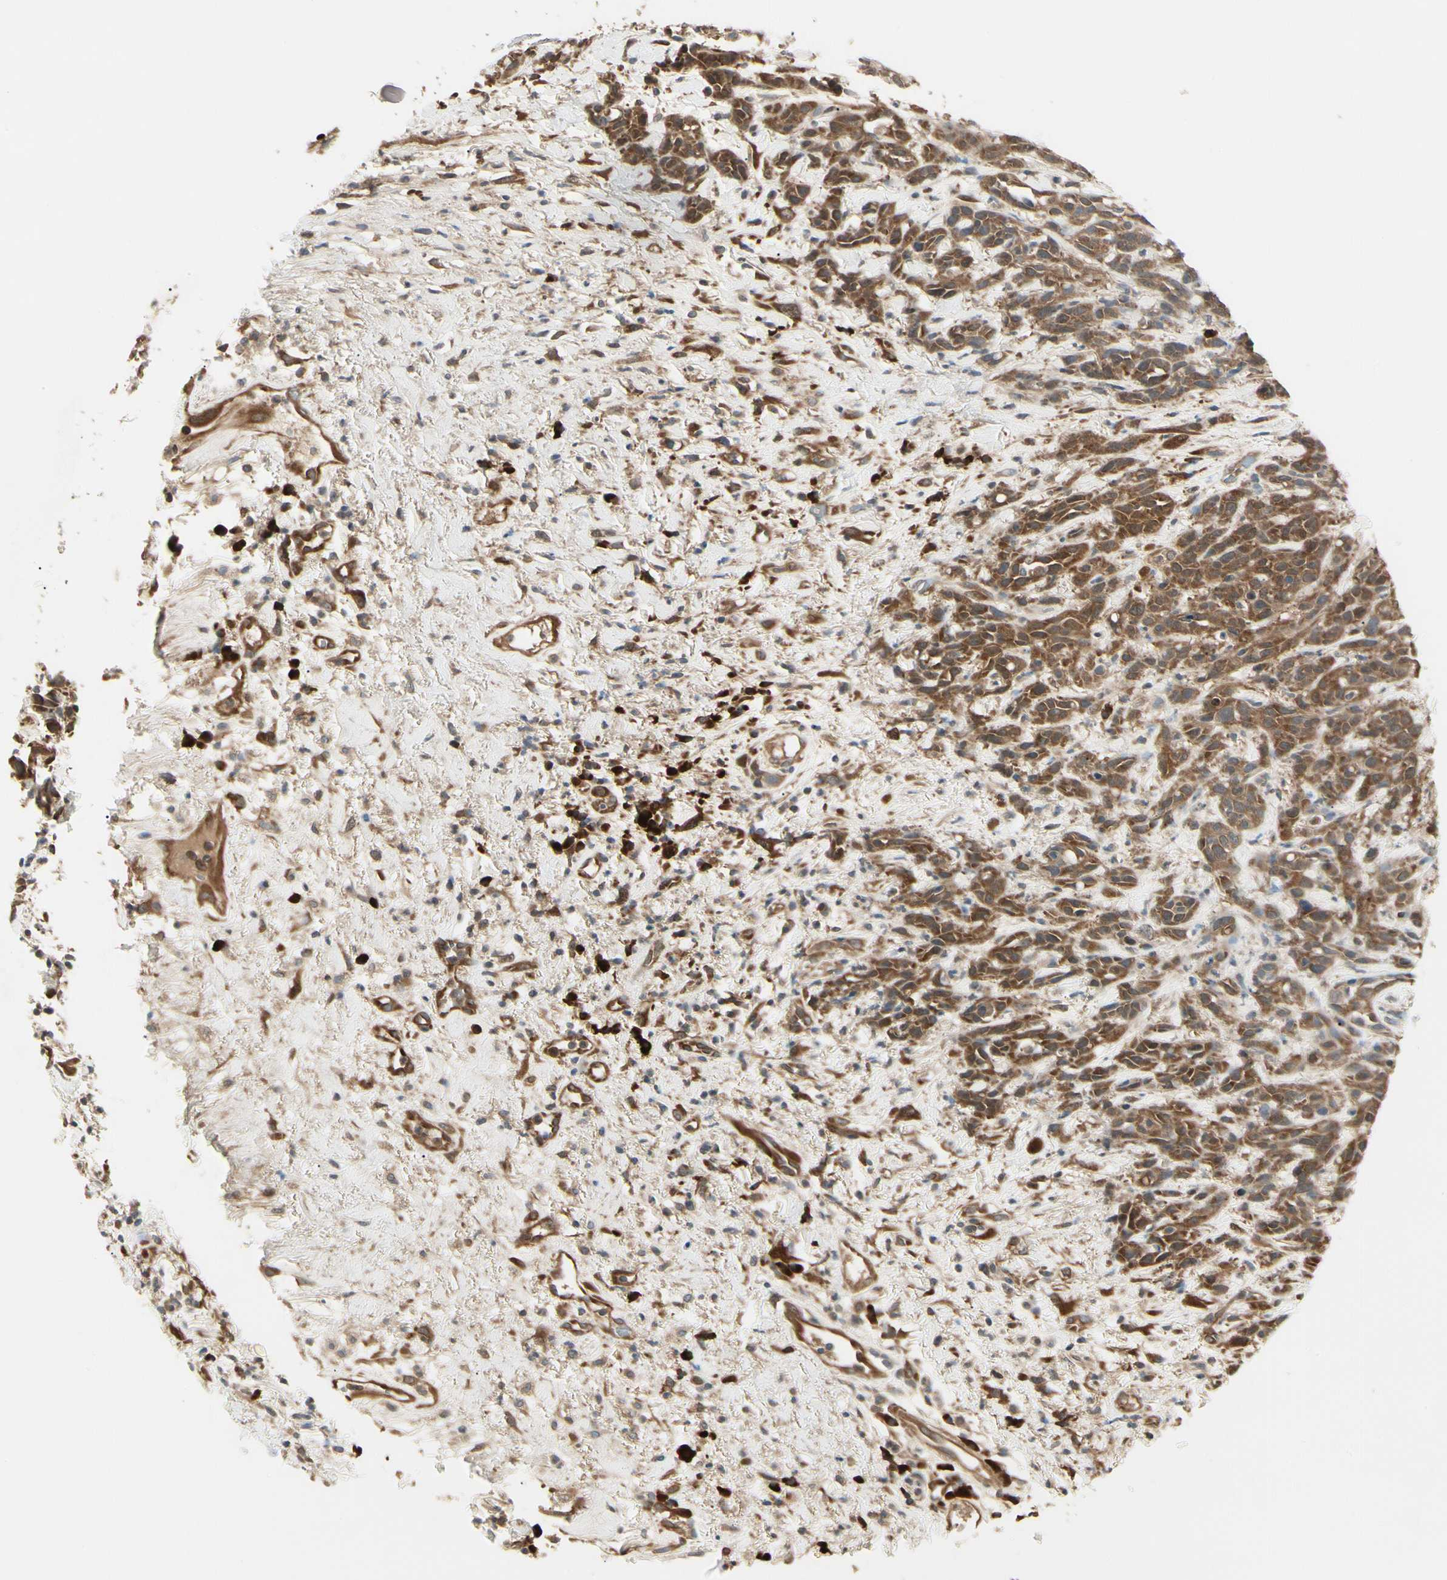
{"staining": {"intensity": "strong", "quantity": ">75%", "location": "cytoplasmic/membranous"}, "tissue": "head and neck cancer", "cell_type": "Tumor cells", "image_type": "cancer", "snomed": [{"axis": "morphology", "description": "Squamous cell carcinoma, NOS"}, {"axis": "topography", "description": "Head-Neck"}], "caption": "Head and neck cancer (squamous cell carcinoma) tissue demonstrates strong cytoplasmic/membranous positivity in about >75% of tumor cells, visualized by immunohistochemistry. (IHC, brightfield microscopy, high magnification).", "gene": "NME1-NME2", "patient": {"sex": "male", "age": 62}}